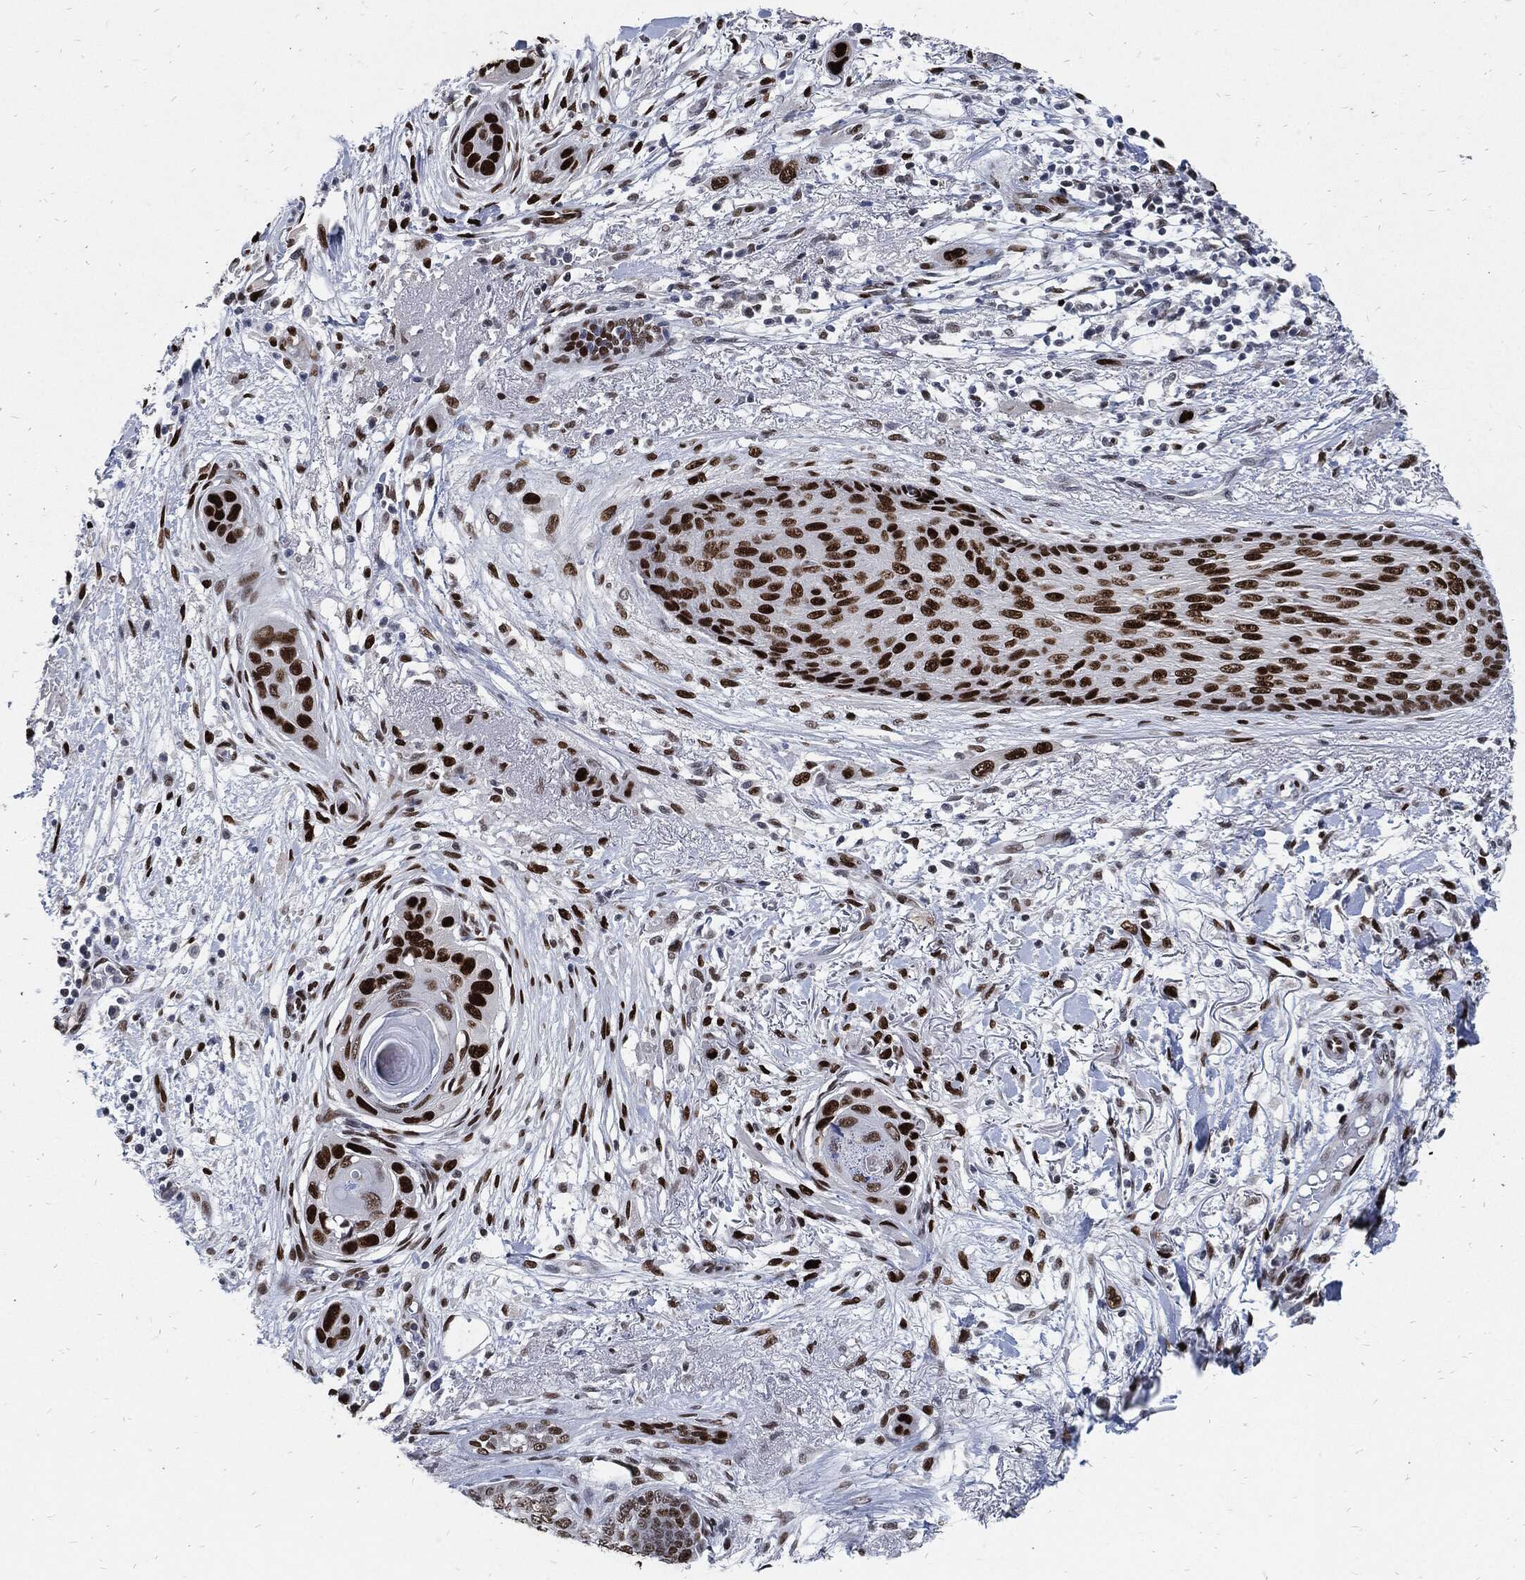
{"staining": {"intensity": "strong", "quantity": ">75%", "location": "nuclear"}, "tissue": "skin cancer", "cell_type": "Tumor cells", "image_type": "cancer", "snomed": [{"axis": "morphology", "description": "Squamous cell carcinoma, NOS"}, {"axis": "topography", "description": "Skin"}], "caption": "Skin squamous cell carcinoma tissue demonstrates strong nuclear positivity in approximately >75% of tumor cells (Brightfield microscopy of DAB IHC at high magnification).", "gene": "JUN", "patient": {"sex": "male", "age": 79}}